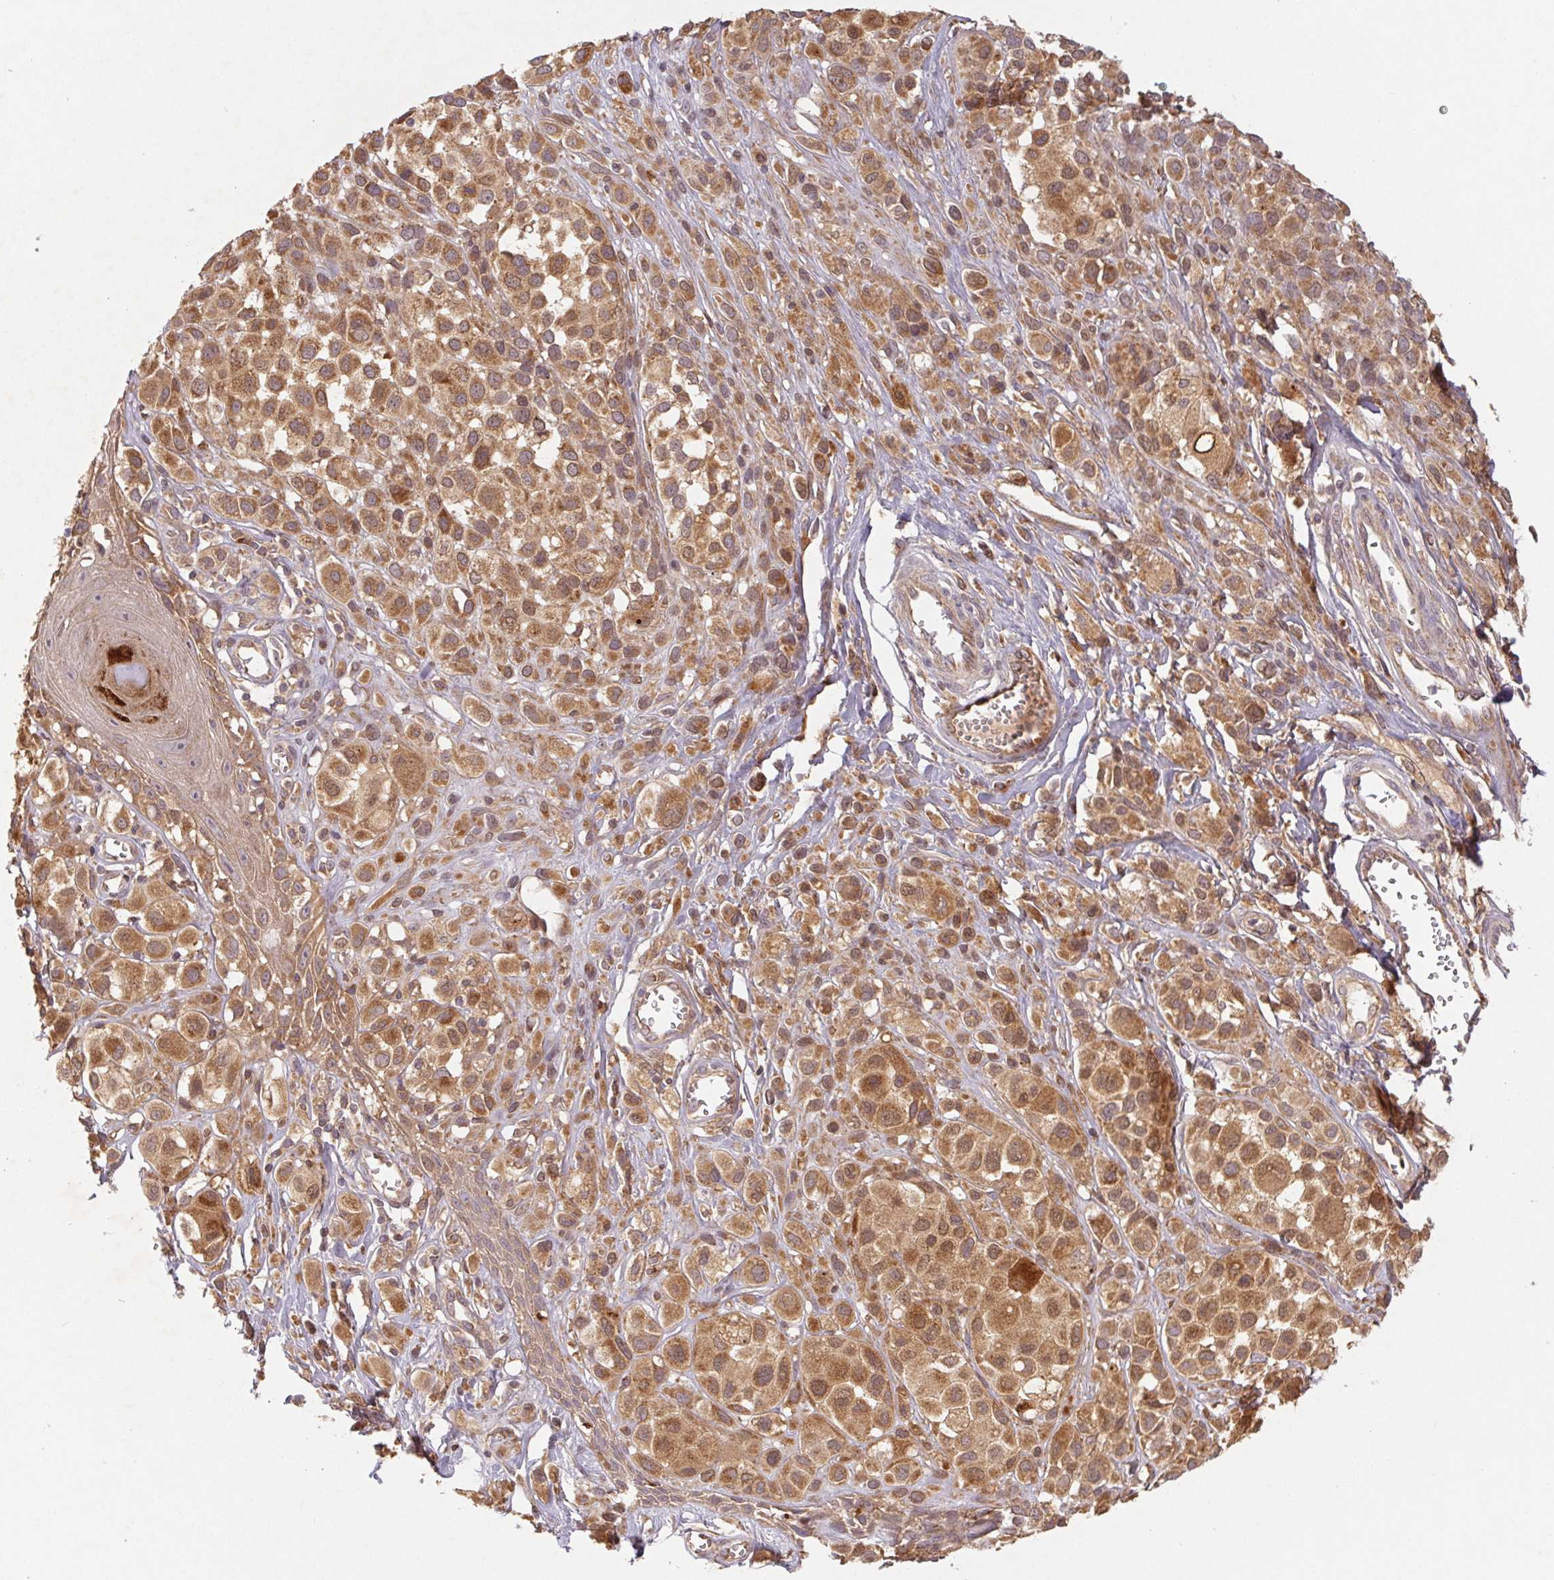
{"staining": {"intensity": "moderate", "quantity": ">75%", "location": "cytoplasmic/membranous"}, "tissue": "melanoma", "cell_type": "Tumor cells", "image_type": "cancer", "snomed": [{"axis": "morphology", "description": "Malignant melanoma, NOS"}, {"axis": "topography", "description": "Skin"}], "caption": "Approximately >75% of tumor cells in malignant melanoma reveal moderate cytoplasmic/membranous protein staining as visualized by brown immunohistochemical staining.", "gene": "MTHFD1", "patient": {"sex": "male", "age": 77}}